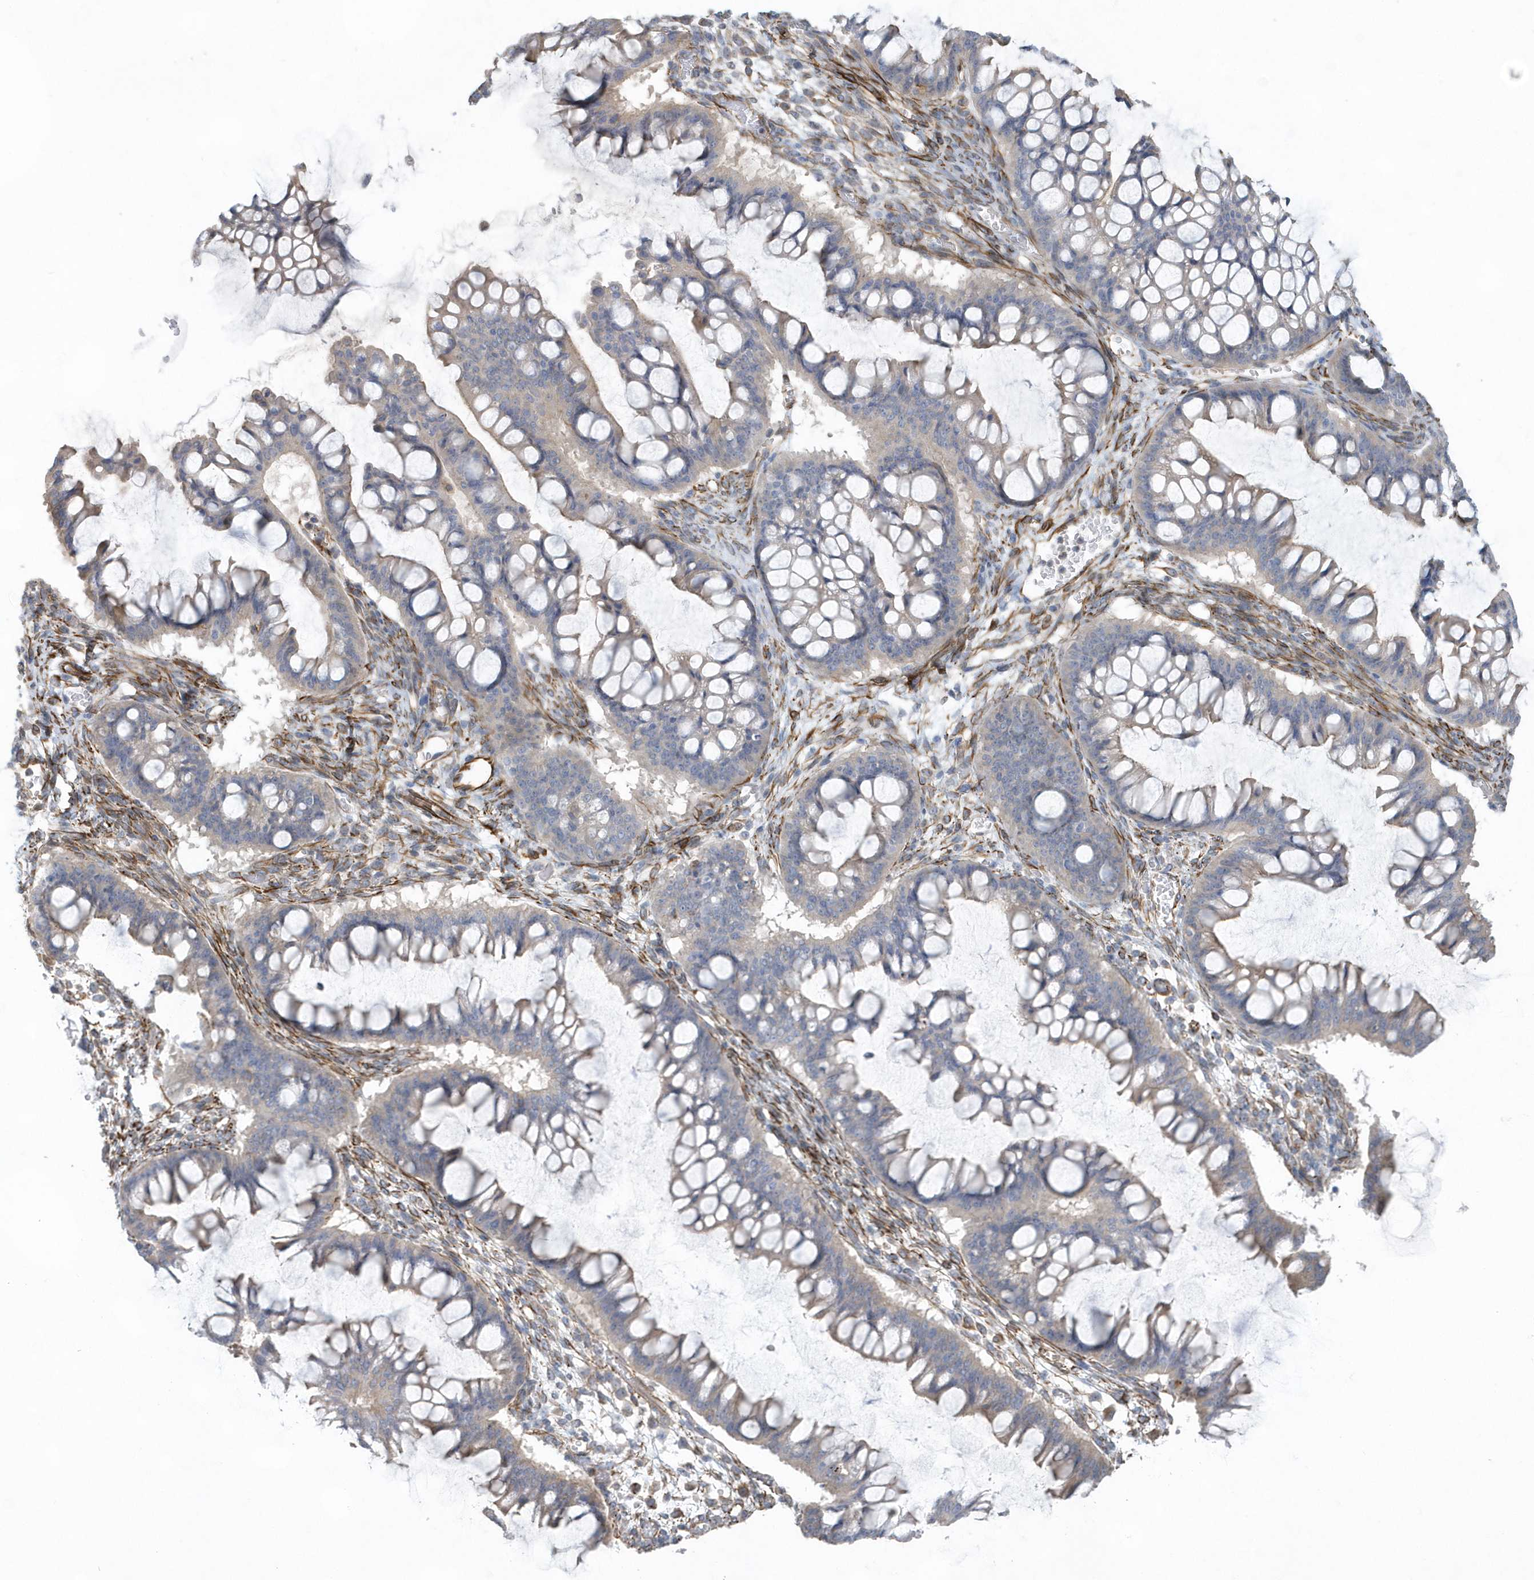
{"staining": {"intensity": "negative", "quantity": "none", "location": "none"}, "tissue": "ovarian cancer", "cell_type": "Tumor cells", "image_type": "cancer", "snomed": [{"axis": "morphology", "description": "Cystadenocarcinoma, mucinous, NOS"}, {"axis": "topography", "description": "Ovary"}], "caption": "Immunohistochemistry (IHC) of ovarian mucinous cystadenocarcinoma displays no staining in tumor cells.", "gene": "RAB17", "patient": {"sex": "female", "age": 73}}